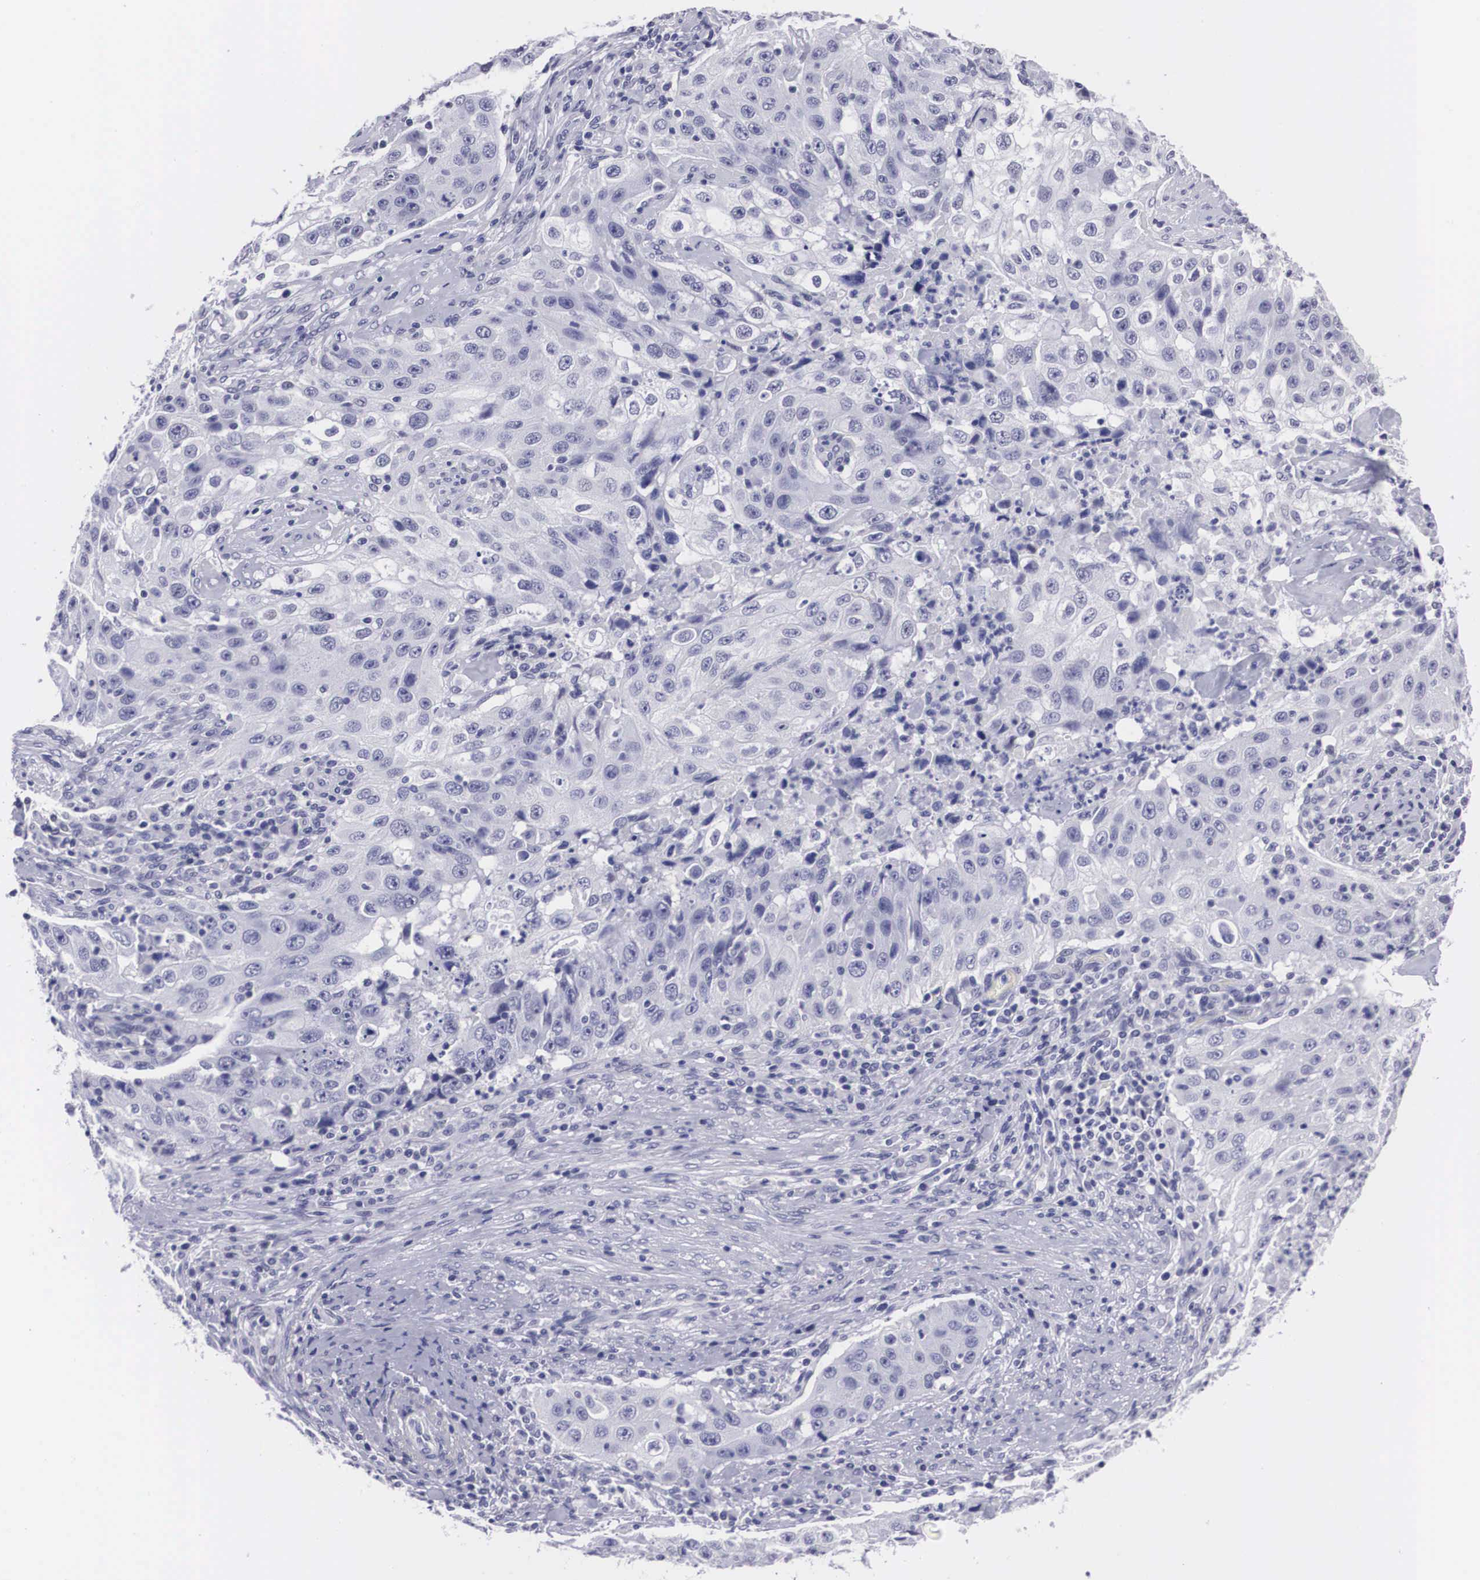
{"staining": {"intensity": "negative", "quantity": "none", "location": "none"}, "tissue": "lung cancer", "cell_type": "Tumor cells", "image_type": "cancer", "snomed": [{"axis": "morphology", "description": "Squamous cell carcinoma, NOS"}, {"axis": "topography", "description": "Lung"}], "caption": "A high-resolution photomicrograph shows IHC staining of lung cancer, which shows no significant staining in tumor cells. (DAB (3,3'-diaminobenzidine) IHC, high magnification).", "gene": "C22orf31", "patient": {"sex": "male", "age": 64}}